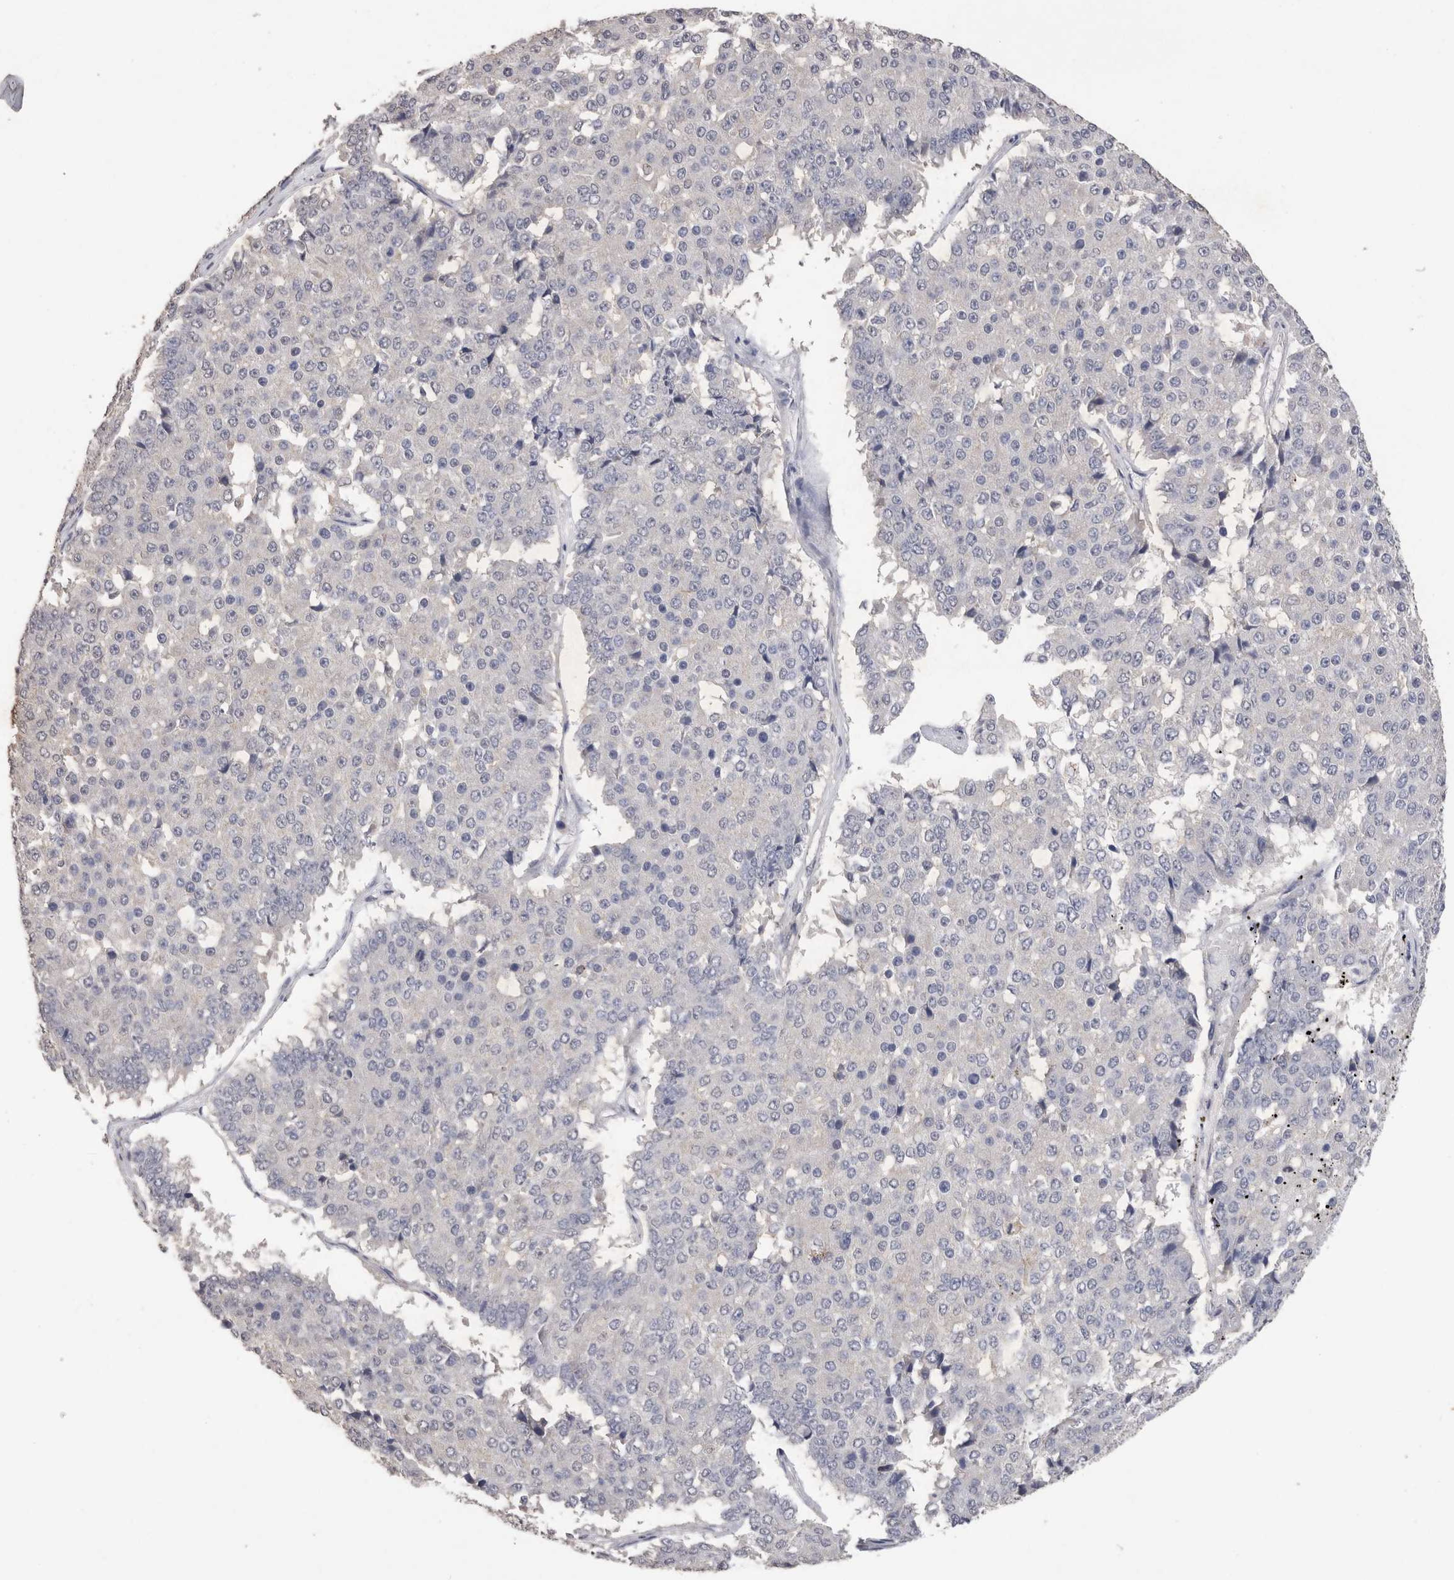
{"staining": {"intensity": "negative", "quantity": "none", "location": "none"}, "tissue": "pancreatic cancer", "cell_type": "Tumor cells", "image_type": "cancer", "snomed": [{"axis": "morphology", "description": "Adenocarcinoma, NOS"}, {"axis": "topography", "description": "Pancreas"}], "caption": "Human adenocarcinoma (pancreatic) stained for a protein using immunohistochemistry (IHC) displays no positivity in tumor cells.", "gene": "CDH6", "patient": {"sex": "male", "age": 50}}